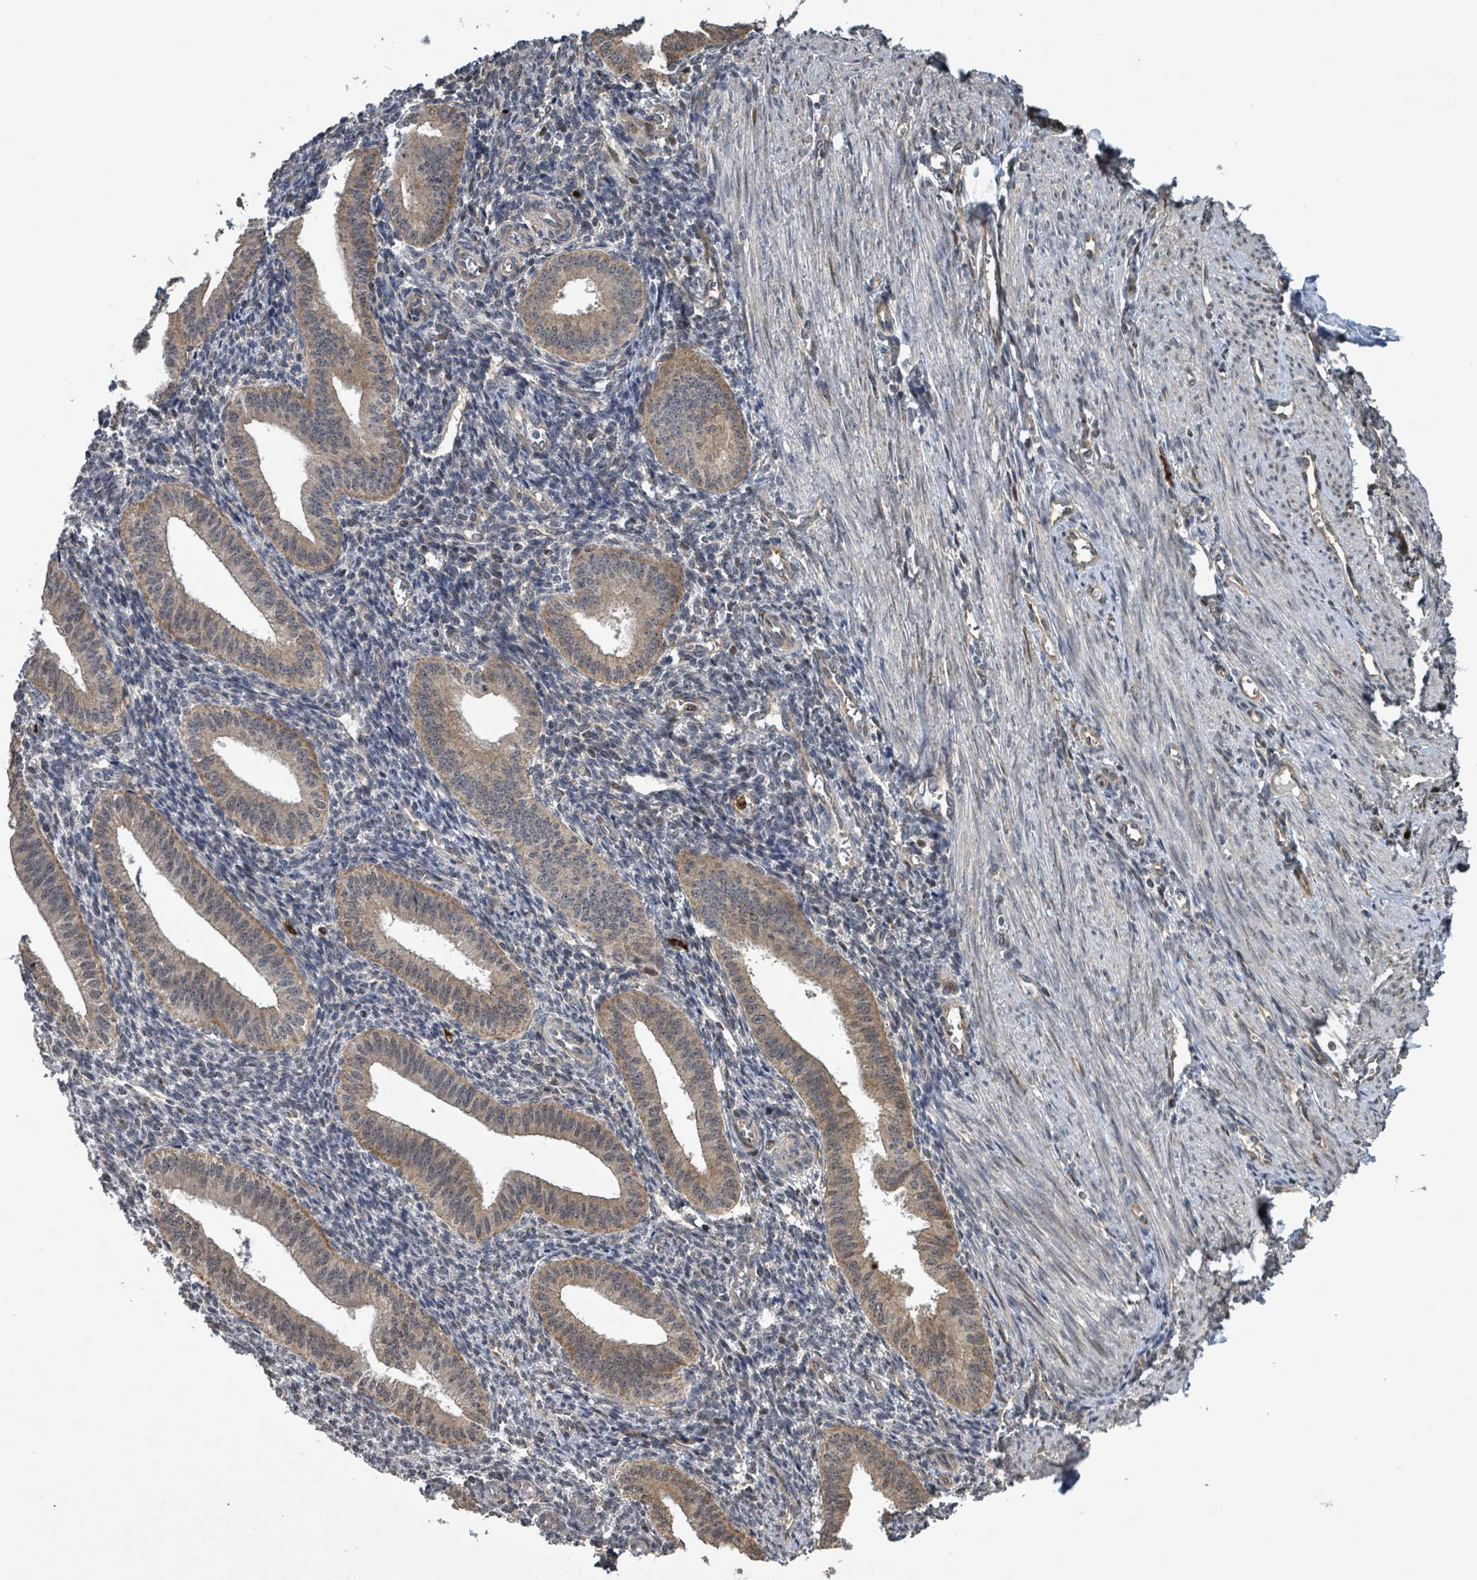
{"staining": {"intensity": "negative", "quantity": "none", "location": "none"}, "tissue": "endometrium", "cell_type": "Cells in endometrial stroma", "image_type": "normal", "snomed": [{"axis": "morphology", "description": "Normal tissue, NOS"}, {"axis": "topography", "description": "Endometrium"}], "caption": "Human endometrium stained for a protein using immunohistochemistry displays no staining in cells in endometrial stroma.", "gene": "COQ6", "patient": {"sex": "female", "age": 34}}